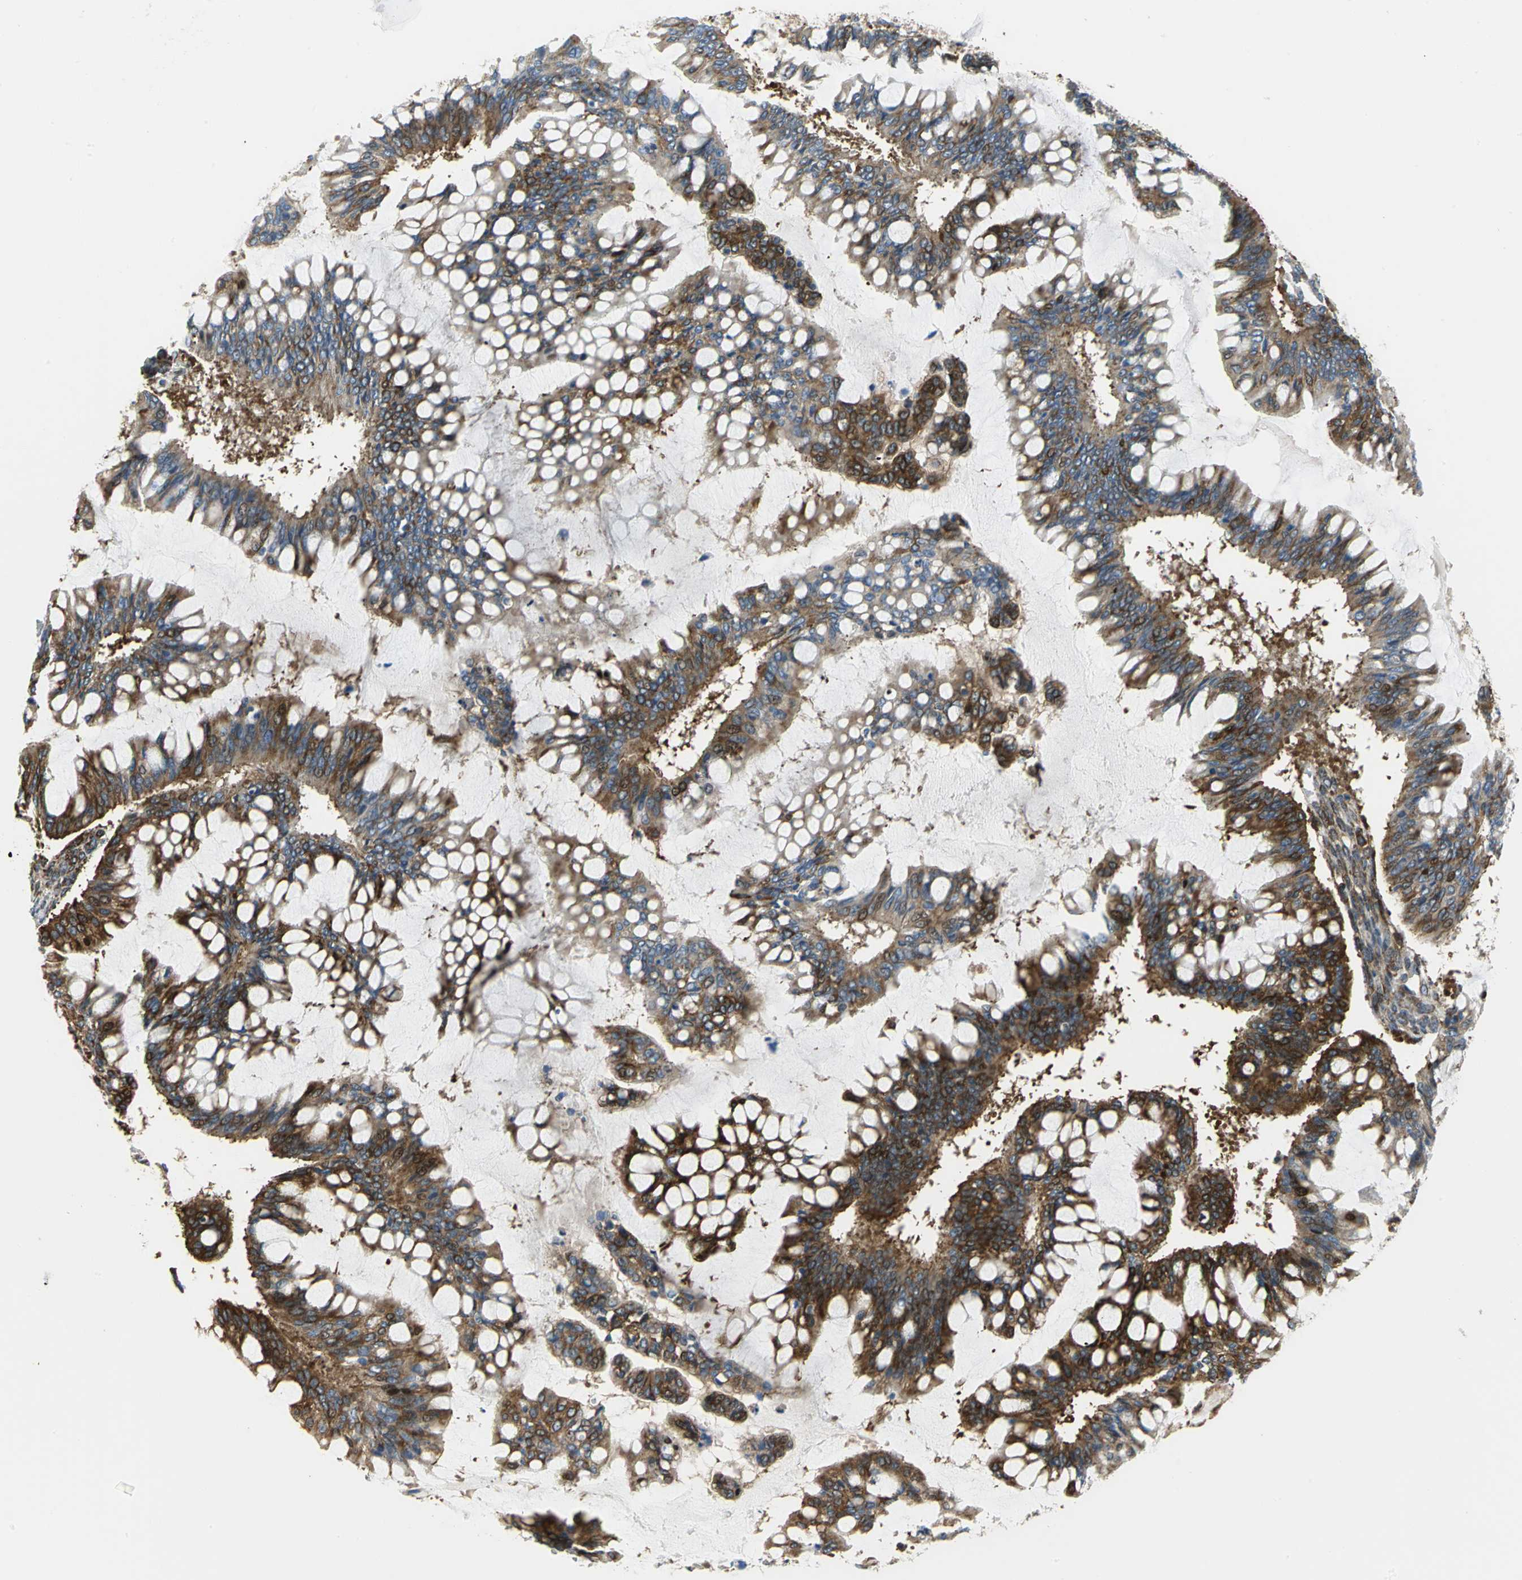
{"staining": {"intensity": "strong", "quantity": ">75%", "location": "cytoplasmic/membranous,nuclear"}, "tissue": "ovarian cancer", "cell_type": "Tumor cells", "image_type": "cancer", "snomed": [{"axis": "morphology", "description": "Cystadenocarcinoma, mucinous, NOS"}, {"axis": "topography", "description": "Ovary"}], "caption": "This micrograph shows immunohistochemistry (IHC) staining of mucinous cystadenocarcinoma (ovarian), with high strong cytoplasmic/membranous and nuclear expression in approximately >75% of tumor cells.", "gene": "YBX1", "patient": {"sex": "female", "age": 73}}